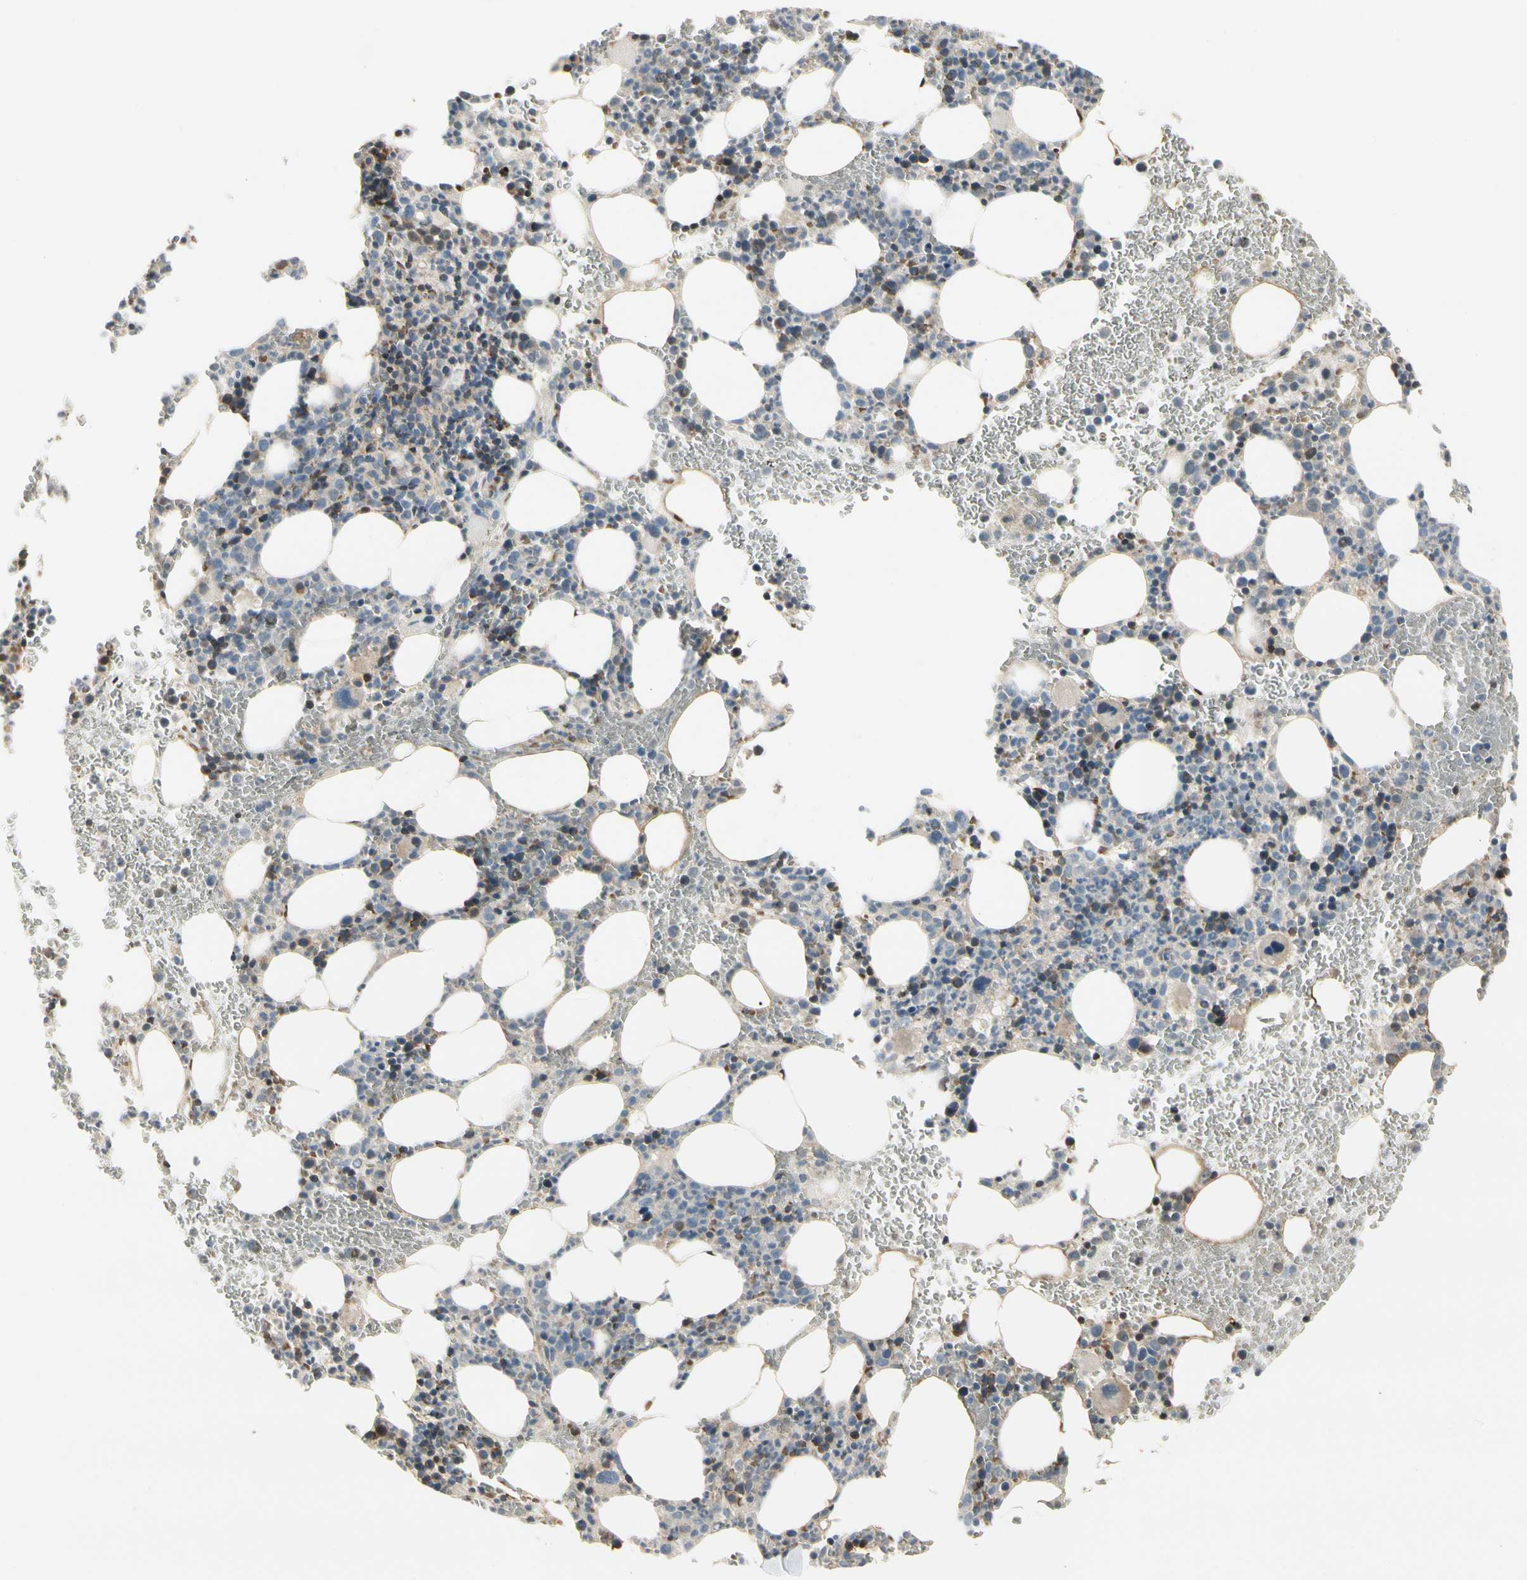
{"staining": {"intensity": "moderate", "quantity": "<25%", "location": "cytoplasmic/membranous"}, "tissue": "bone marrow", "cell_type": "Hematopoietic cells", "image_type": "normal", "snomed": [{"axis": "morphology", "description": "Normal tissue, NOS"}, {"axis": "morphology", "description": "Inflammation, NOS"}, {"axis": "topography", "description": "Bone marrow"}], "caption": "Protein positivity by immunohistochemistry (IHC) reveals moderate cytoplasmic/membranous expression in approximately <25% of hematopoietic cells in unremarkable bone marrow.", "gene": "EVC", "patient": {"sex": "female", "age": 54}}